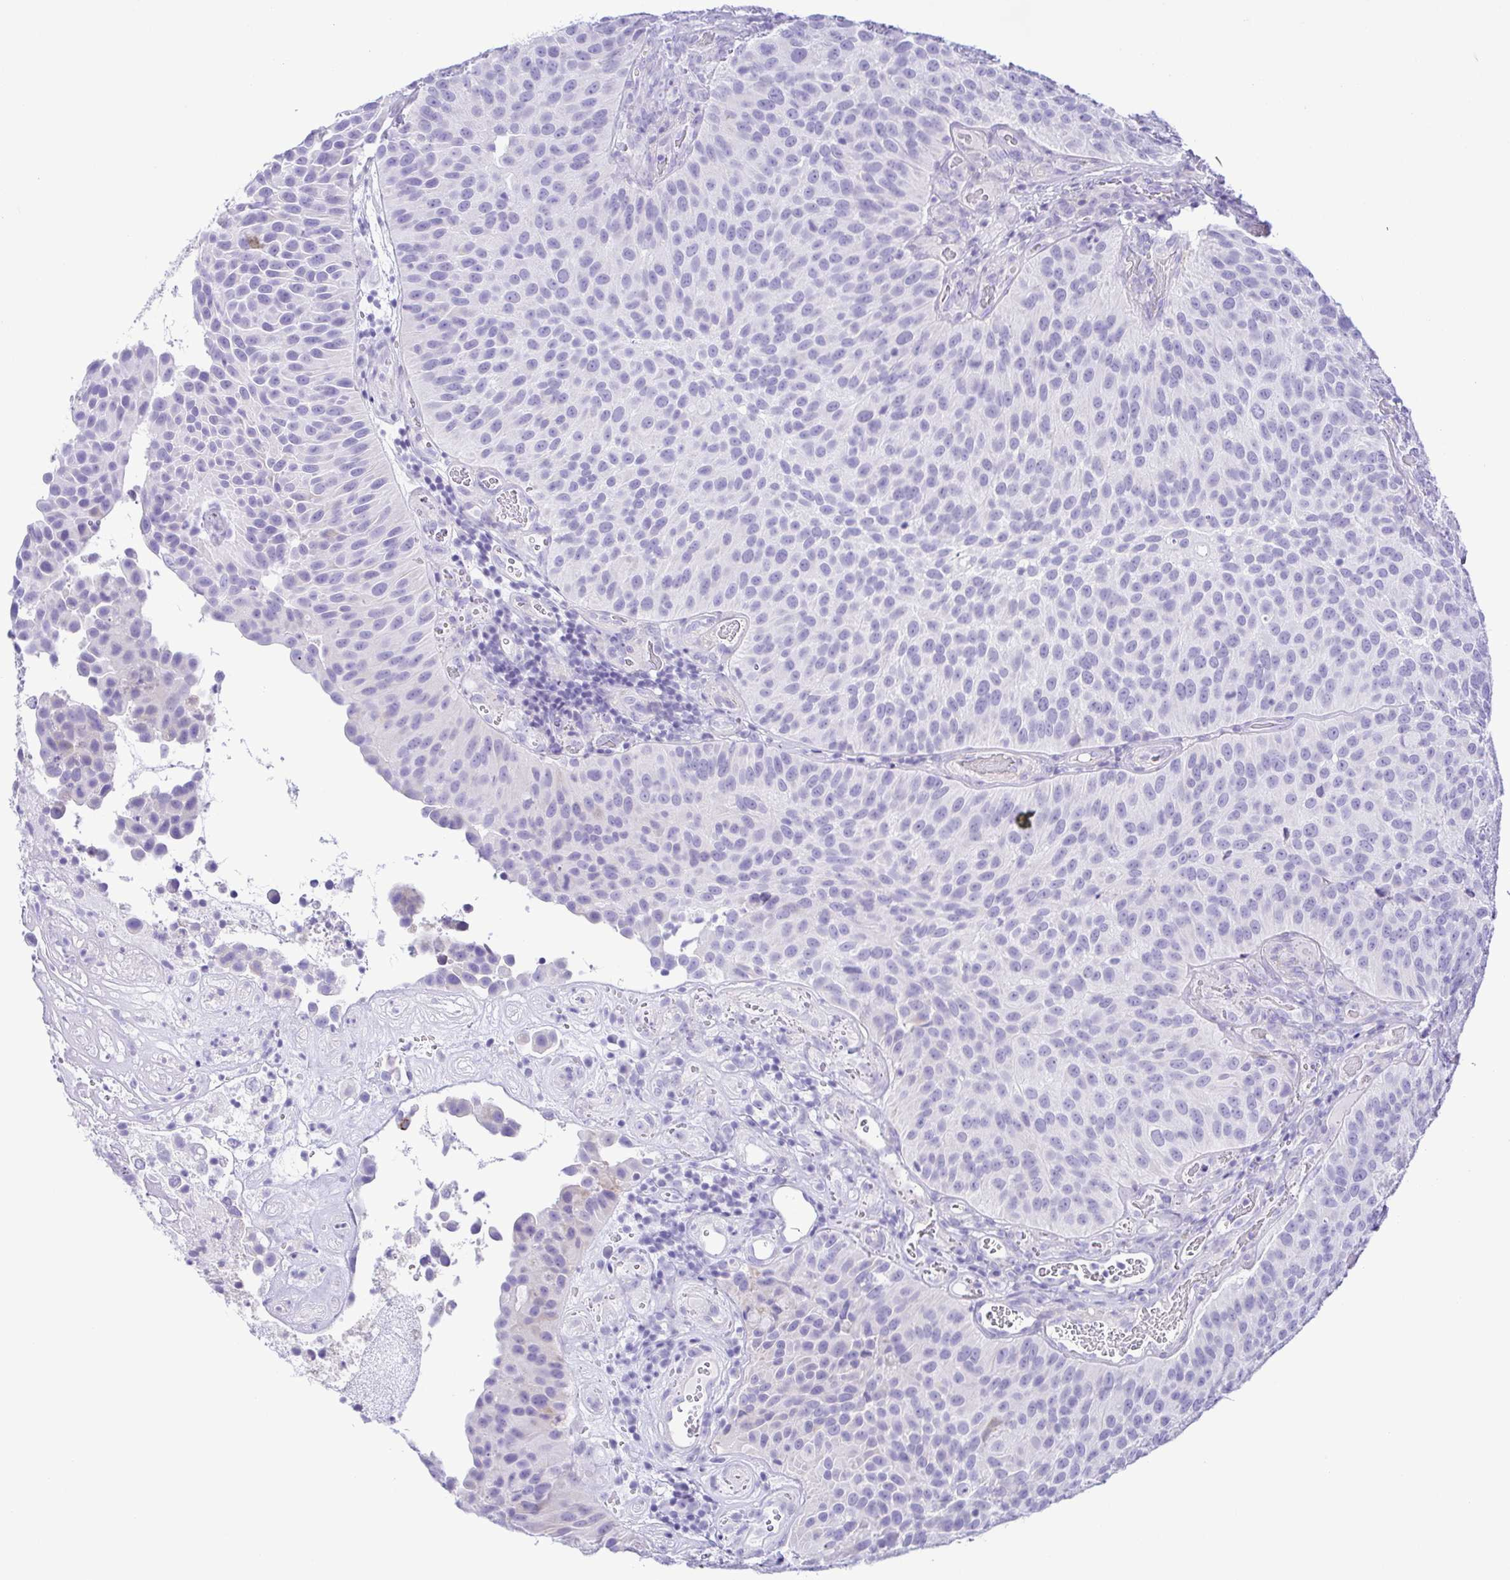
{"staining": {"intensity": "negative", "quantity": "none", "location": "none"}, "tissue": "urothelial cancer", "cell_type": "Tumor cells", "image_type": "cancer", "snomed": [{"axis": "morphology", "description": "Urothelial carcinoma, Low grade"}, {"axis": "topography", "description": "Urinary bladder"}], "caption": "Tumor cells are negative for protein expression in human urothelial cancer.", "gene": "GPR182", "patient": {"sex": "male", "age": 76}}